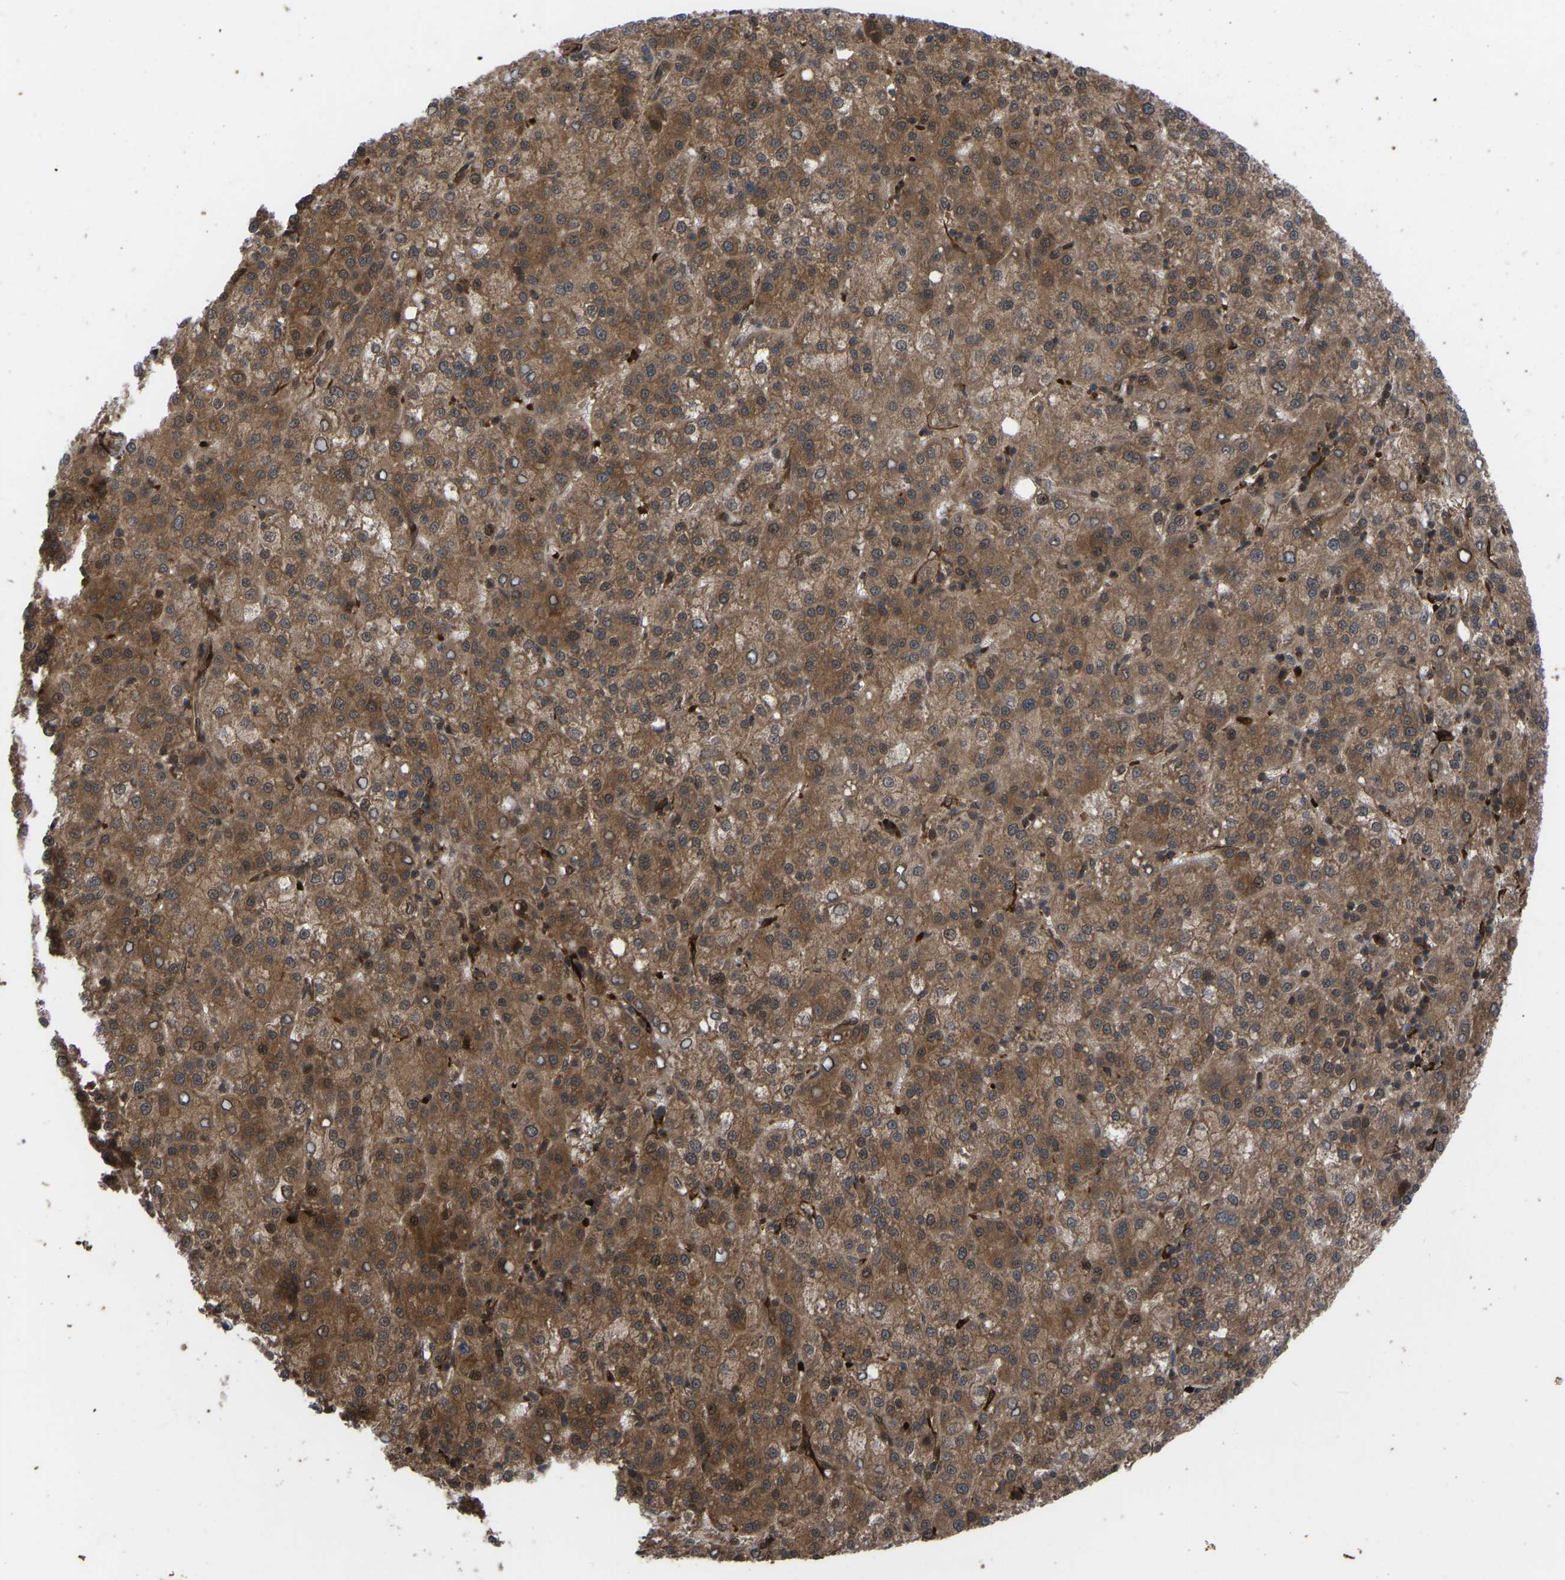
{"staining": {"intensity": "strong", "quantity": ">75%", "location": "cytoplasmic/membranous"}, "tissue": "liver cancer", "cell_type": "Tumor cells", "image_type": "cancer", "snomed": [{"axis": "morphology", "description": "Carcinoma, Hepatocellular, NOS"}, {"axis": "topography", "description": "Liver"}], "caption": "Protein analysis of liver hepatocellular carcinoma tissue displays strong cytoplasmic/membranous staining in about >75% of tumor cells.", "gene": "CYP7B1", "patient": {"sex": "female", "age": 58}}